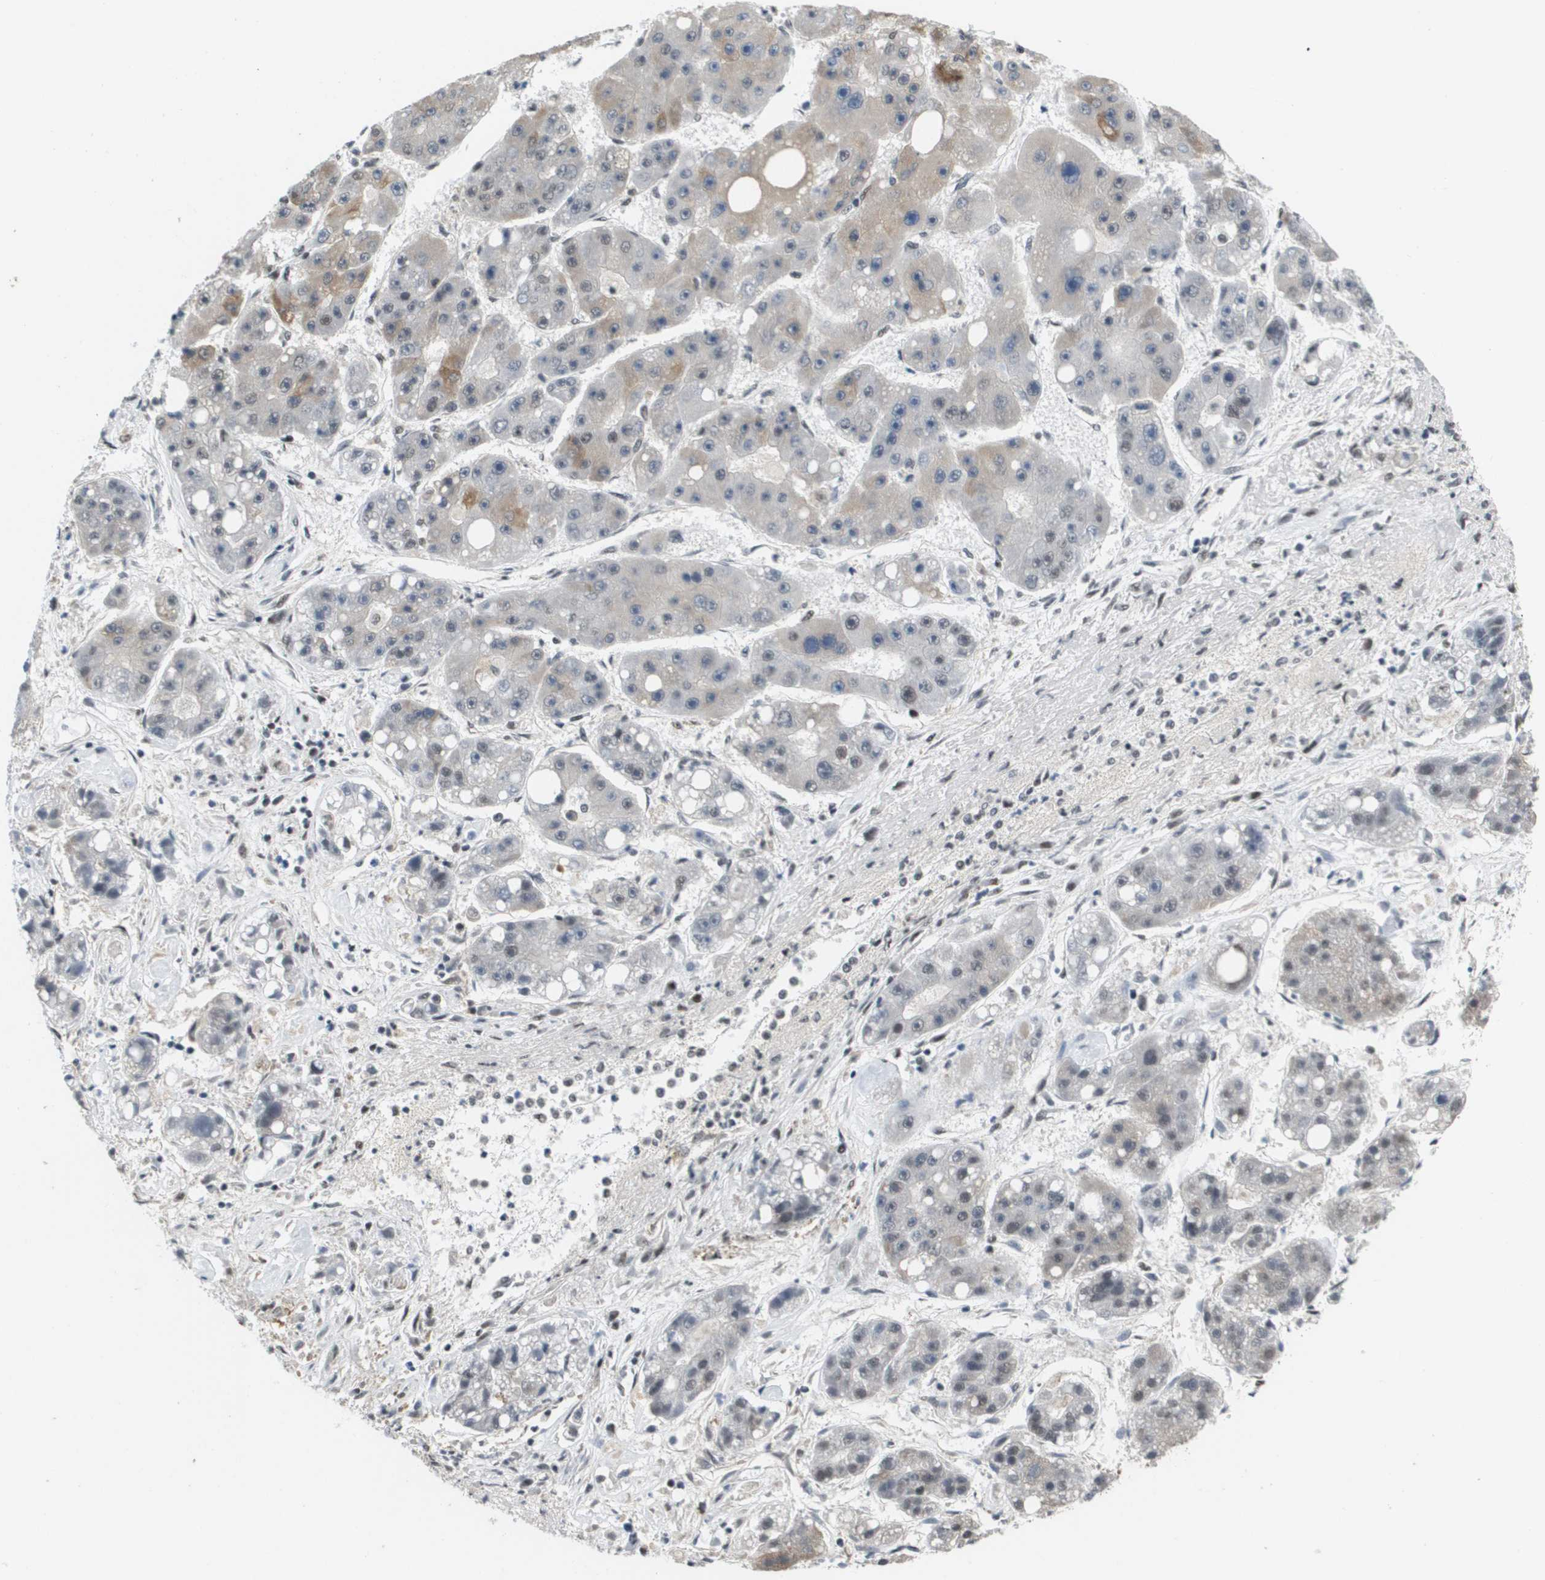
{"staining": {"intensity": "weak", "quantity": "<25%", "location": "nuclear"}, "tissue": "liver cancer", "cell_type": "Tumor cells", "image_type": "cancer", "snomed": [{"axis": "morphology", "description": "Carcinoma, Hepatocellular, NOS"}, {"axis": "topography", "description": "Liver"}], "caption": "Protein analysis of hepatocellular carcinoma (liver) displays no significant expression in tumor cells.", "gene": "ISY1", "patient": {"sex": "female", "age": 61}}